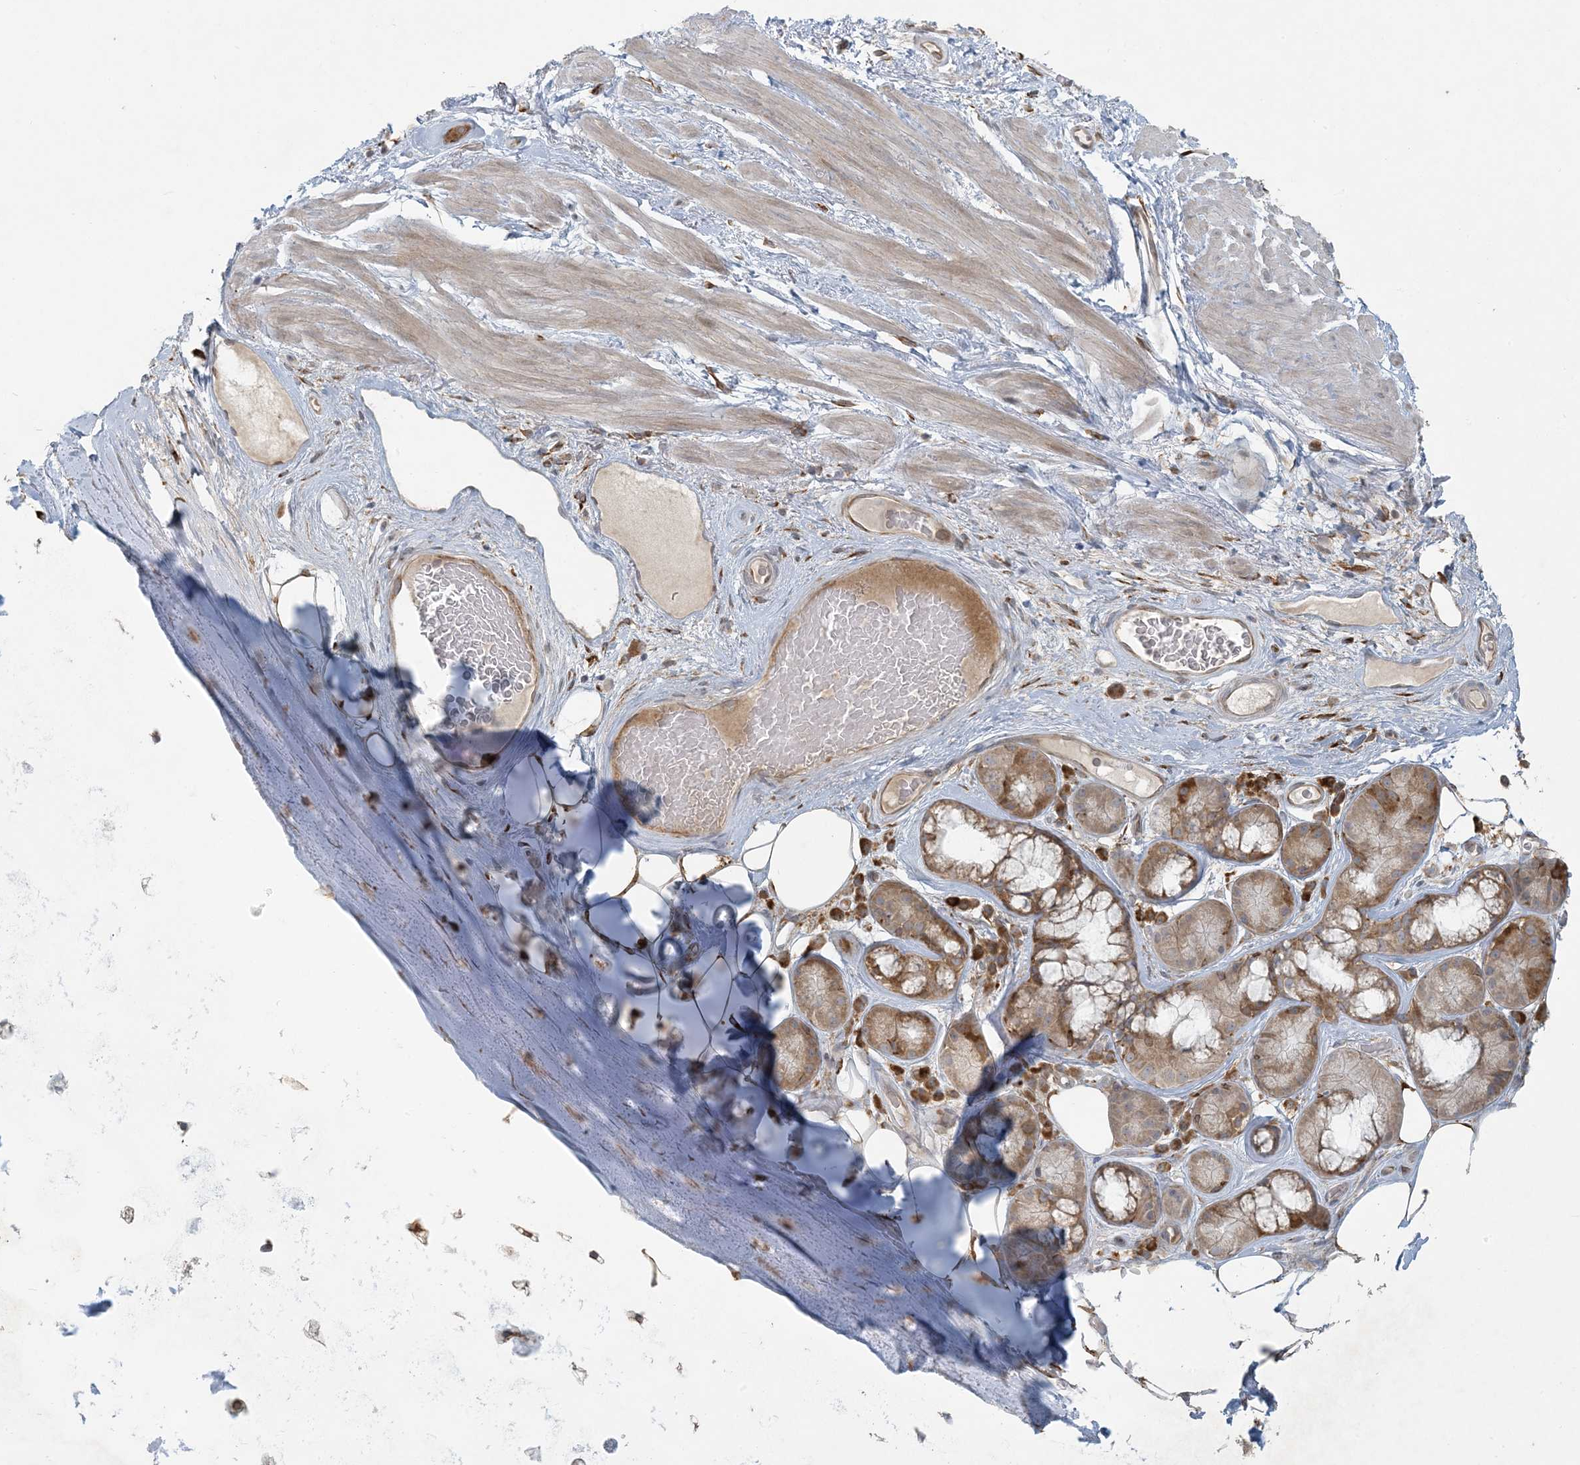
{"staining": {"intensity": "weak", "quantity": "25%-75%", "location": "cytoplasmic/membranous"}, "tissue": "adipose tissue", "cell_type": "Adipocytes", "image_type": "normal", "snomed": [{"axis": "morphology", "description": "Normal tissue, NOS"}, {"axis": "morphology", "description": "Squamous cell carcinoma, NOS"}, {"axis": "topography", "description": "Lymph node"}, {"axis": "topography", "description": "Bronchus"}, {"axis": "topography", "description": "Lung"}], "caption": "The immunohistochemical stain highlights weak cytoplasmic/membranous expression in adipocytes of unremarkable adipose tissue.", "gene": "HACL1", "patient": {"sex": "male", "age": 66}}